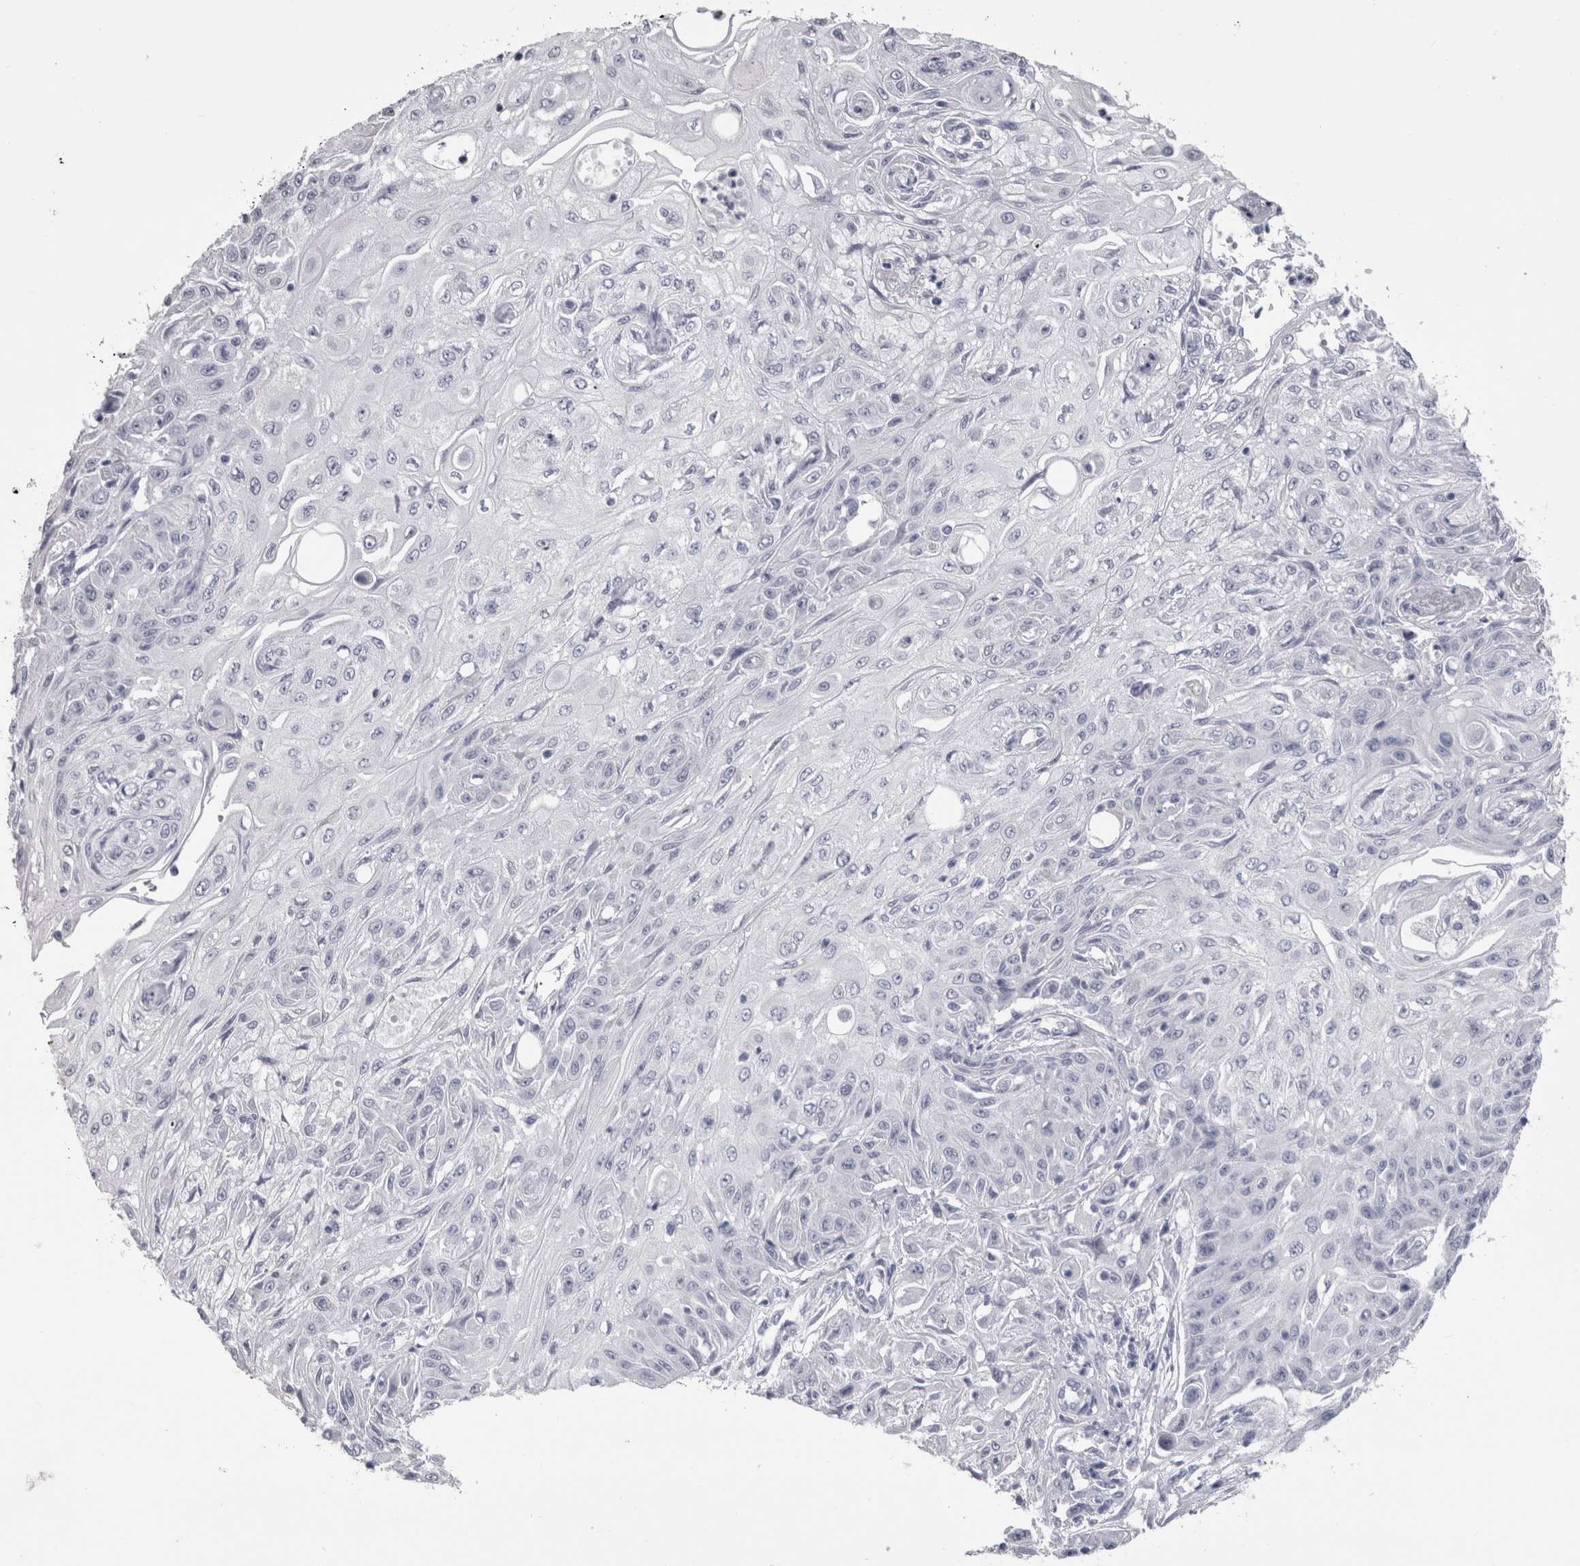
{"staining": {"intensity": "negative", "quantity": "none", "location": "none"}, "tissue": "skin cancer", "cell_type": "Tumor cells", "image_type": "cancer", "snomed": [{"axis": "morphology", "description": "Squamous cell carcinoma, NOS"}, {"axis": "morphology", "description": "Squamous cell carcinoma, metastatic, NOS"}, {"axis": "topography", "description": "Skin"}, {"axis": "topography", "description": "Lymph node"}], "caption": "Human skin metastatic squamous cell carcinoma stained for a protein using IHC reveals no expression in tumor cells.", "gene": "PTH", "patient": {"sex": "male", "age": 75}}